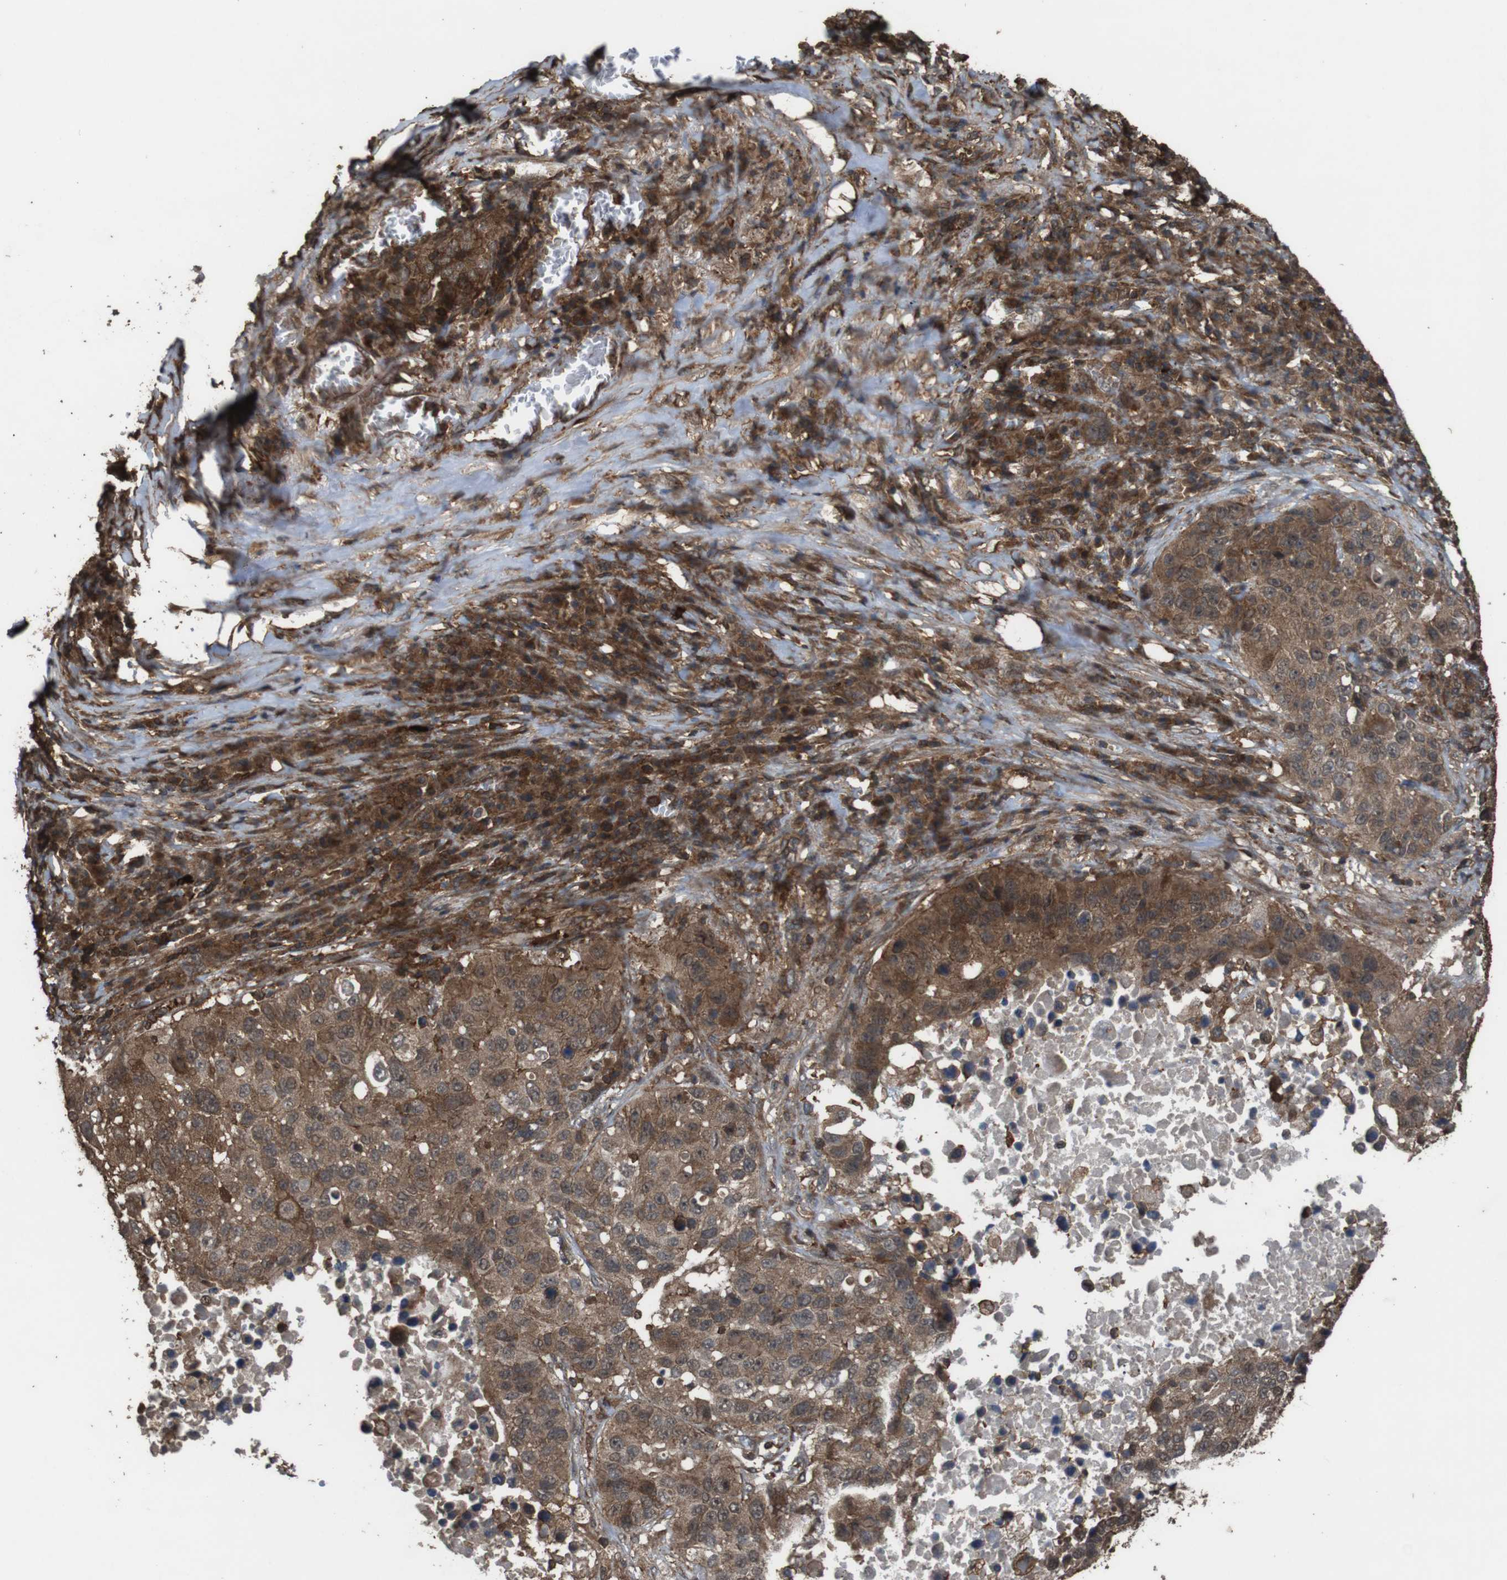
{"staining": {"intensity": "moderate", "quantity": ">75%", "location": "cytoplasmic/membranous"}, "tissue": "lung cancer", "cell_type": "Tumor cells", "image_type": "cancer", "snomed": [{"axis": "morphology", "description": "Squamous cell carcinoma, NOS"}, {"axis": "topography", "description": "Lung"}], "caption": "Lung cancer stained with a protein marker displays moderate staining in tumor cells.", "gene": "BAG4", "patient": {"sex": "male", "age": 57}}